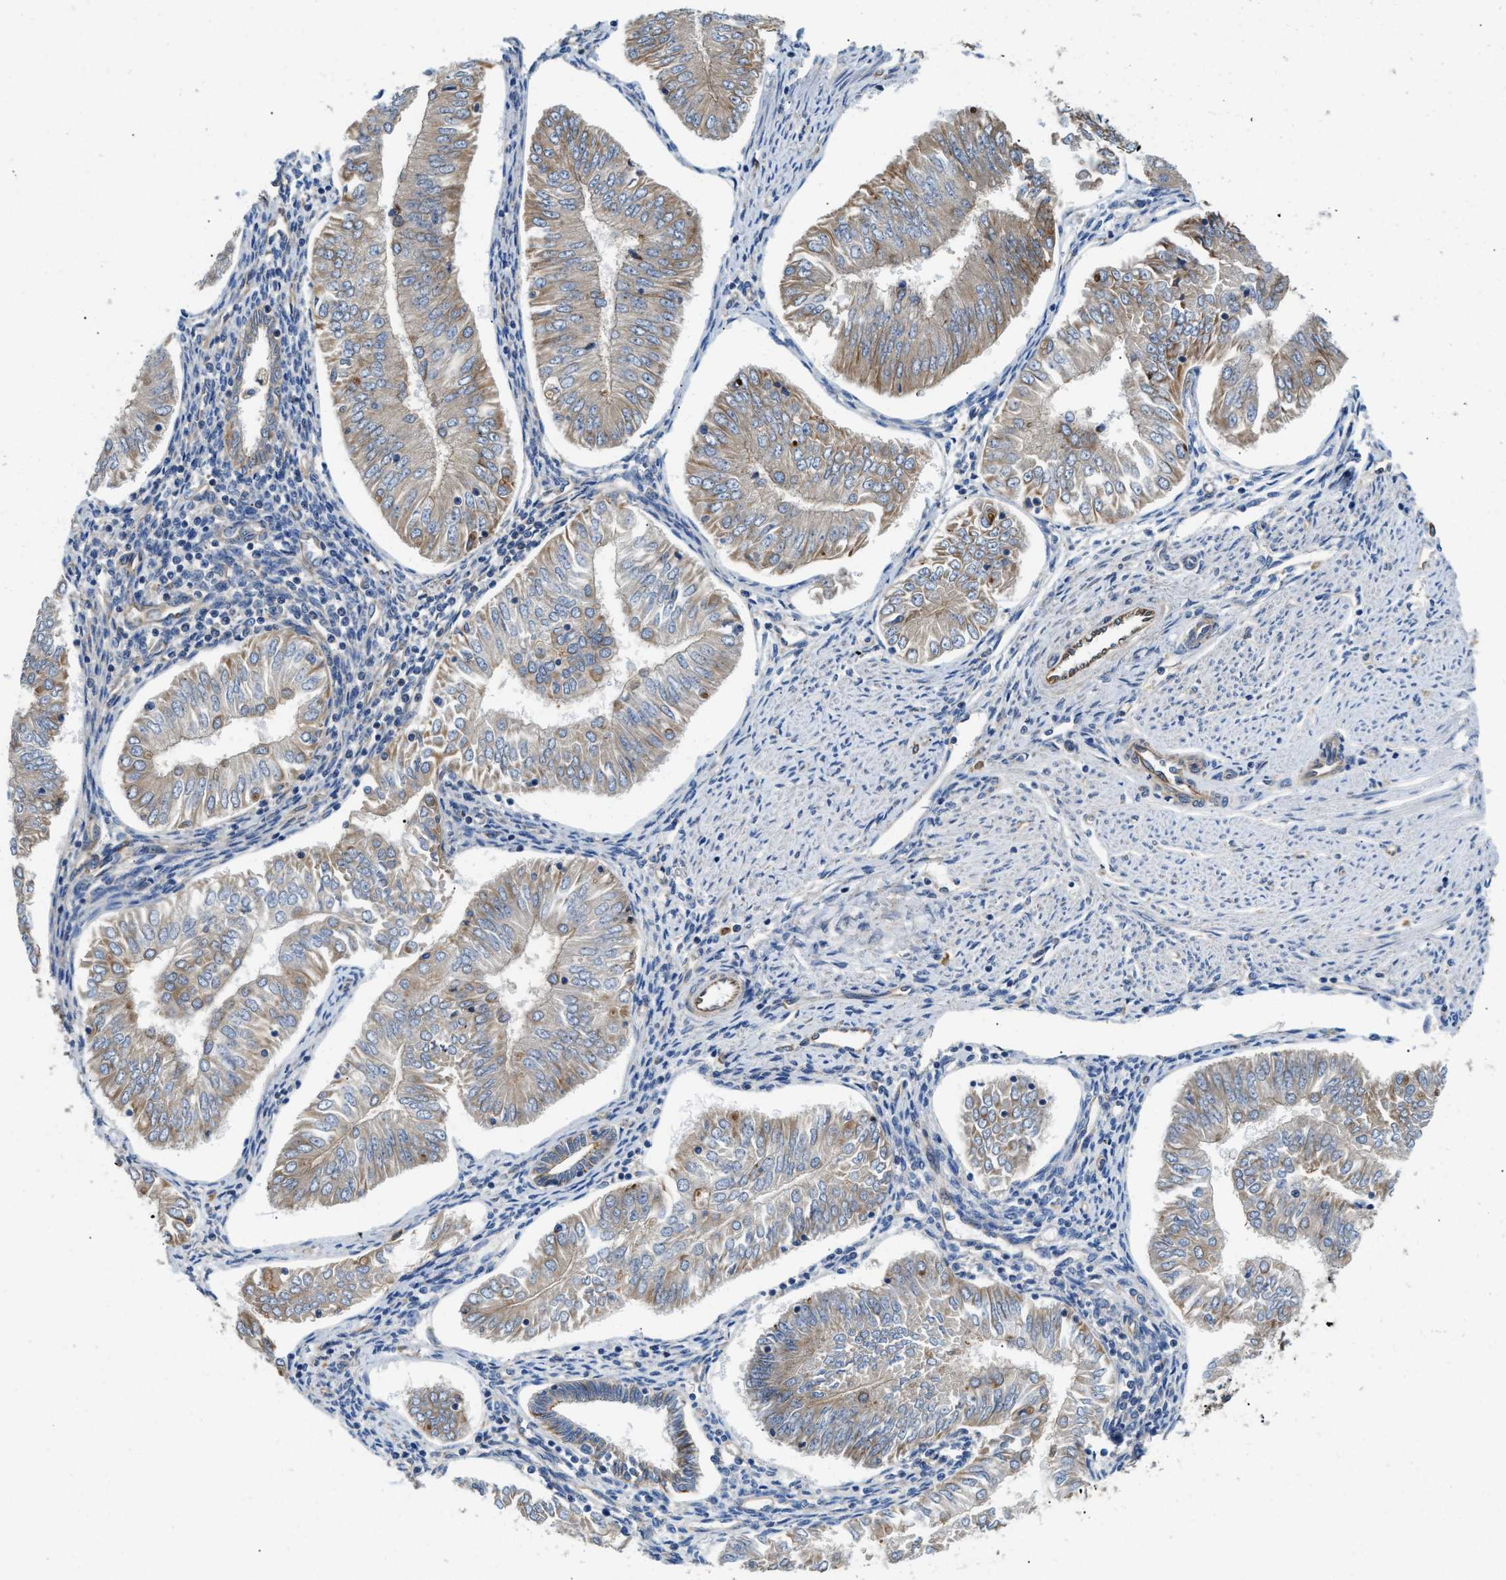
{"staining": {"intensity": "weak", "quantity": "25%-75%", "location": "cytoplasmic/membranous"}, "tissue": "endometrial cancer", "cell_type": "Tumor cells", "image_type": "cancer", "snomed": [{"axis": "morphology", "description": "Adenocarcinoma, NOS"}, {"axis": "topography", "description": "Endometrium"}], "caption": "IHC of human endometrial adenocarcinoma shows low levels of weak cytoplasmic/membranous positivity in about 25%-75% of tumor cells. The staining is performed using DAB (3,3'-diaminobenzidine) brown chromogen to label protein expression. The nuclei are counter-stained blue using hematoxylin.", "gene": "HSD17B12", "patient": {"sex": "female", "age": 53}}